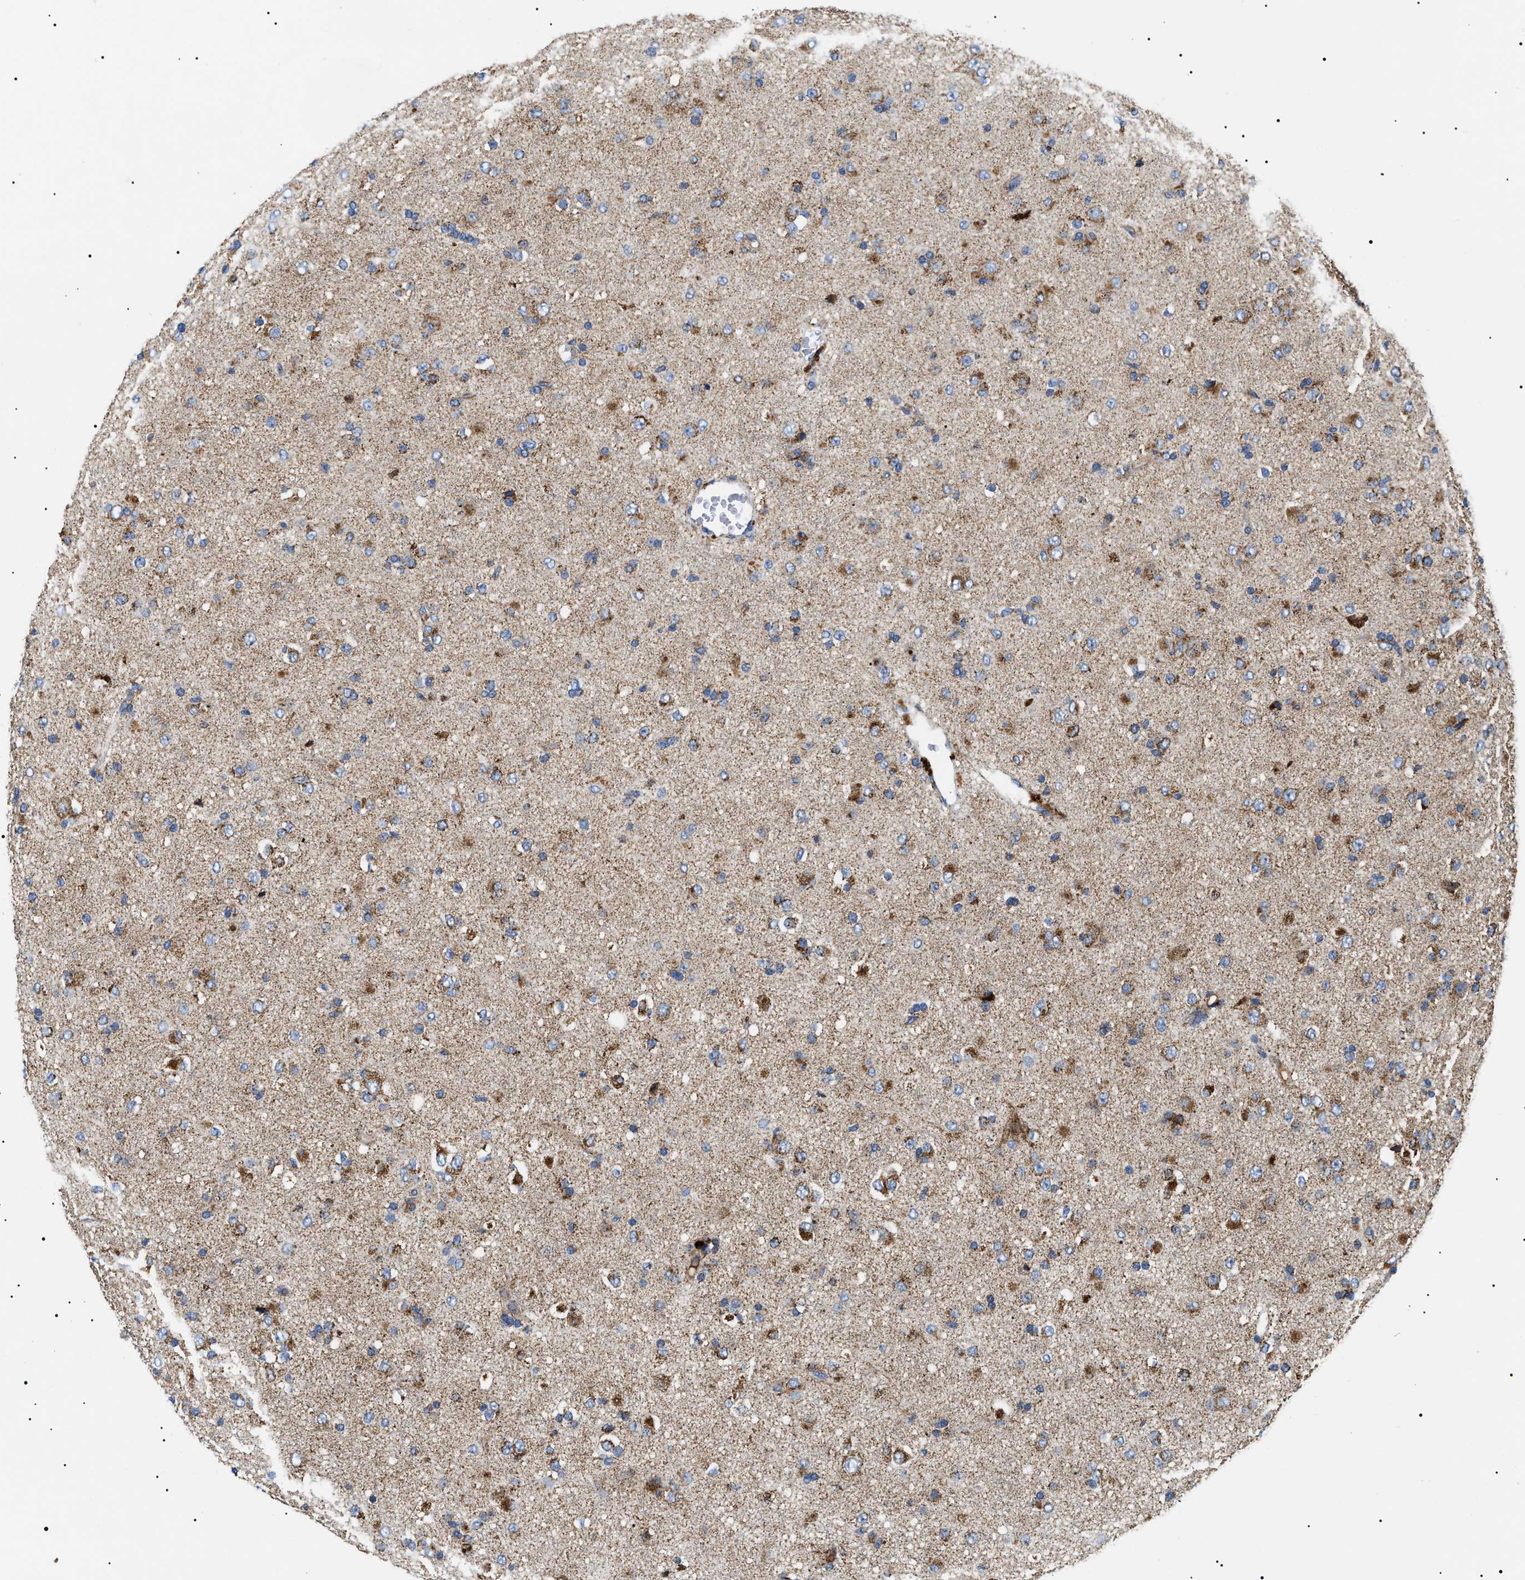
{"staining": {"intensity": "moderate", "quantity": "25%-75%", "location": "cytoplasmic/membranous"}, "tissue": "glioma", "cell_type": "Tumor cells", "image_type": "cancer", "snomed": [{"axis": "morphology", "description": "Glioma, malignant, Low grade"}, {"axis": "topography", "description": "Brain"}], "caption": "Immunohistochemistry (IHC) micrograph of neoplastic tissue: human malignant low-grade glioma stained using immunohistochemistry (IHC) displays medium levels of moderate protein expression localized specifically in the cytoplasmic/membranous of tumor cells, appearing as a cytoplasmic/membranous brown color.", "gene": "OXSM", "patient": {"sex": "male", "age": 65}}